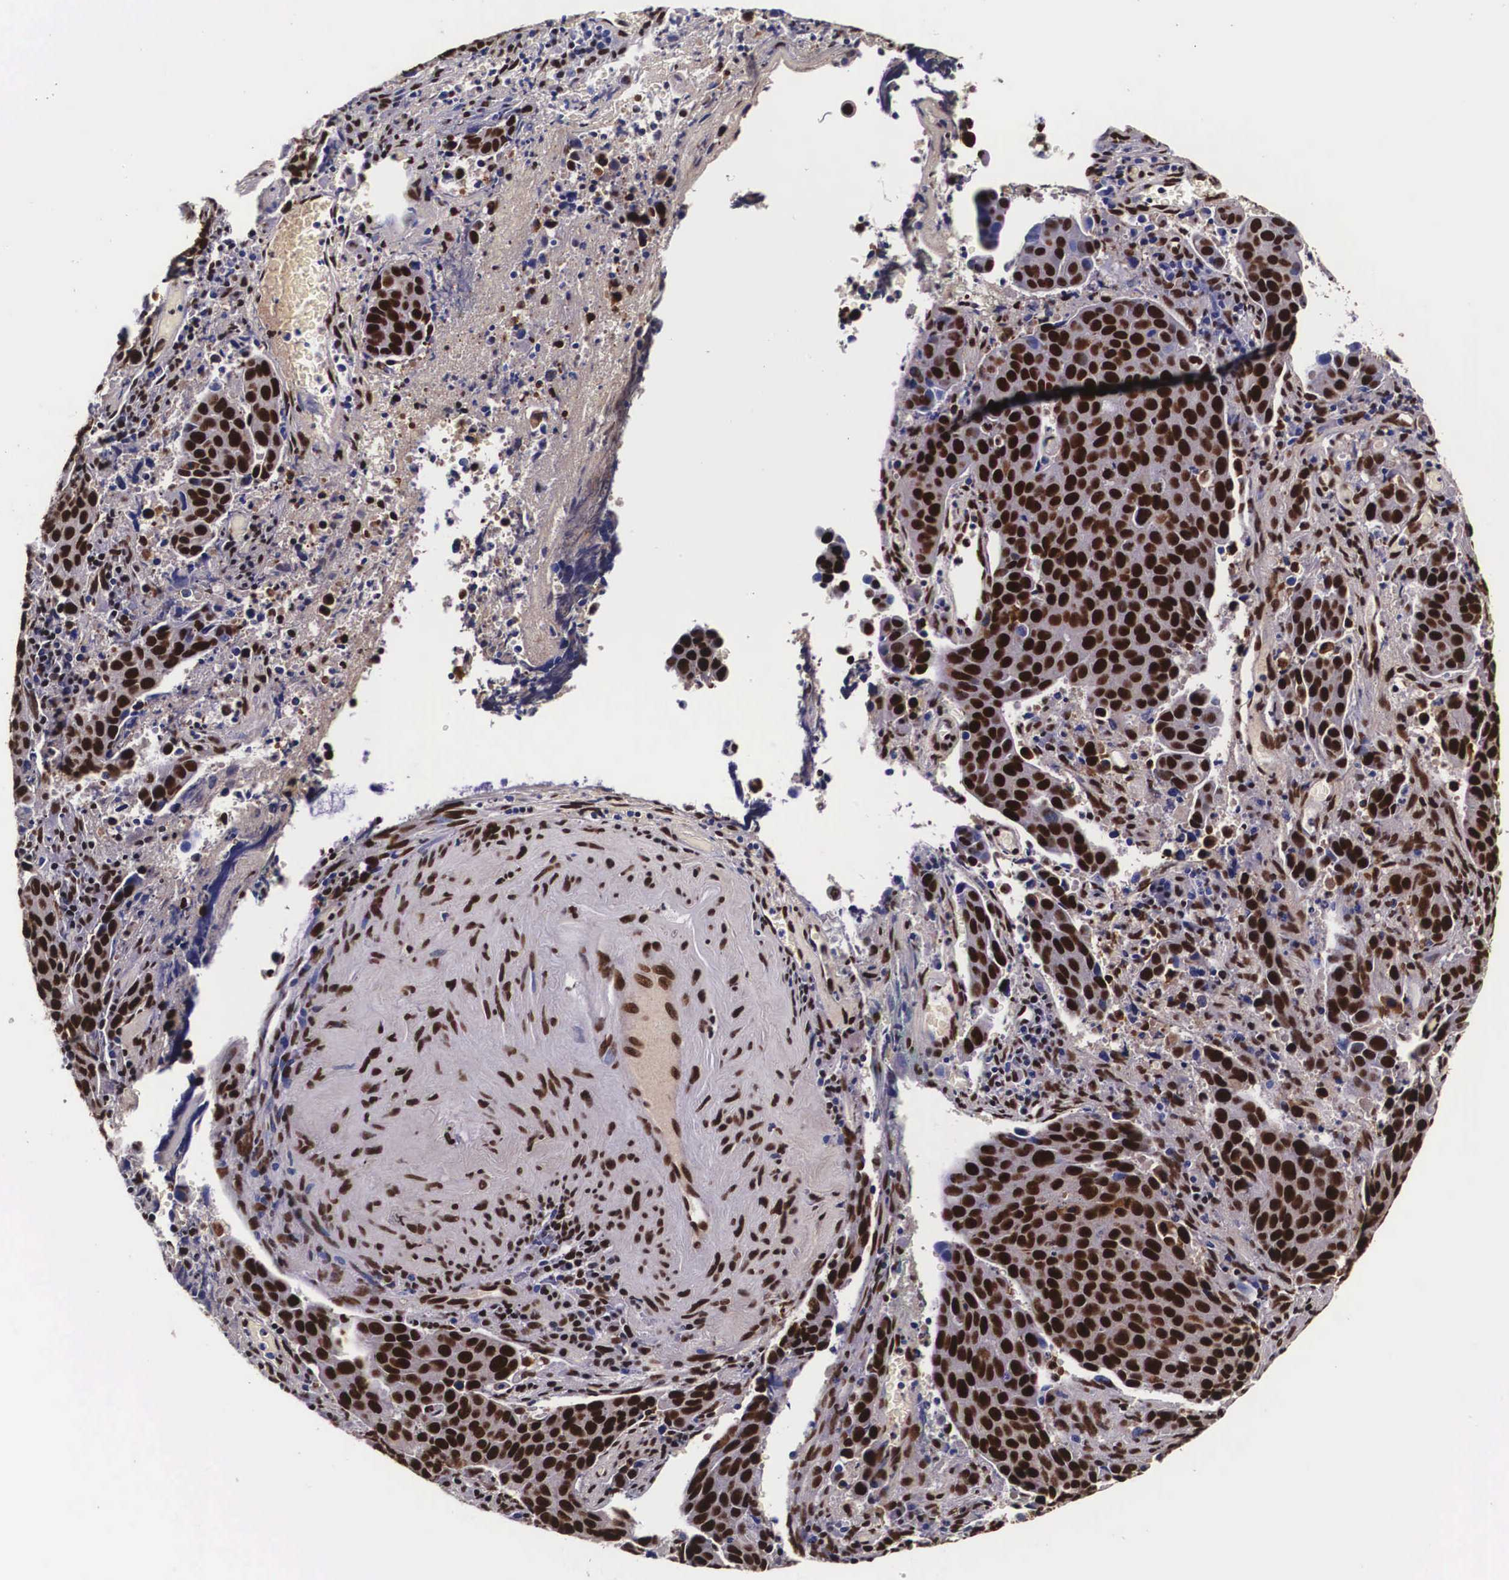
{"staining": {"intensity": "strong", "quantity": ">75%", "location": "cytoplasmic/membranous,nuclear"}, "tissue": "cervical cancer", "cell_type": "Tumor cells", "image_type": "cancer", "snomed": [{"axis": "morphology", "description": "Squamous cell carcinoma, NOS"}, {"axis": "topography", "description": "Cervix"}], "caption": "A high amount of strong cytoplasmic/membranous and nuclear staining is appreciated in about >75% of tumor cells in squamous cell carcinoma (cervical) tissue.", "gene": "PABPN1", "patient": {"sex": "female", "age": 54}}